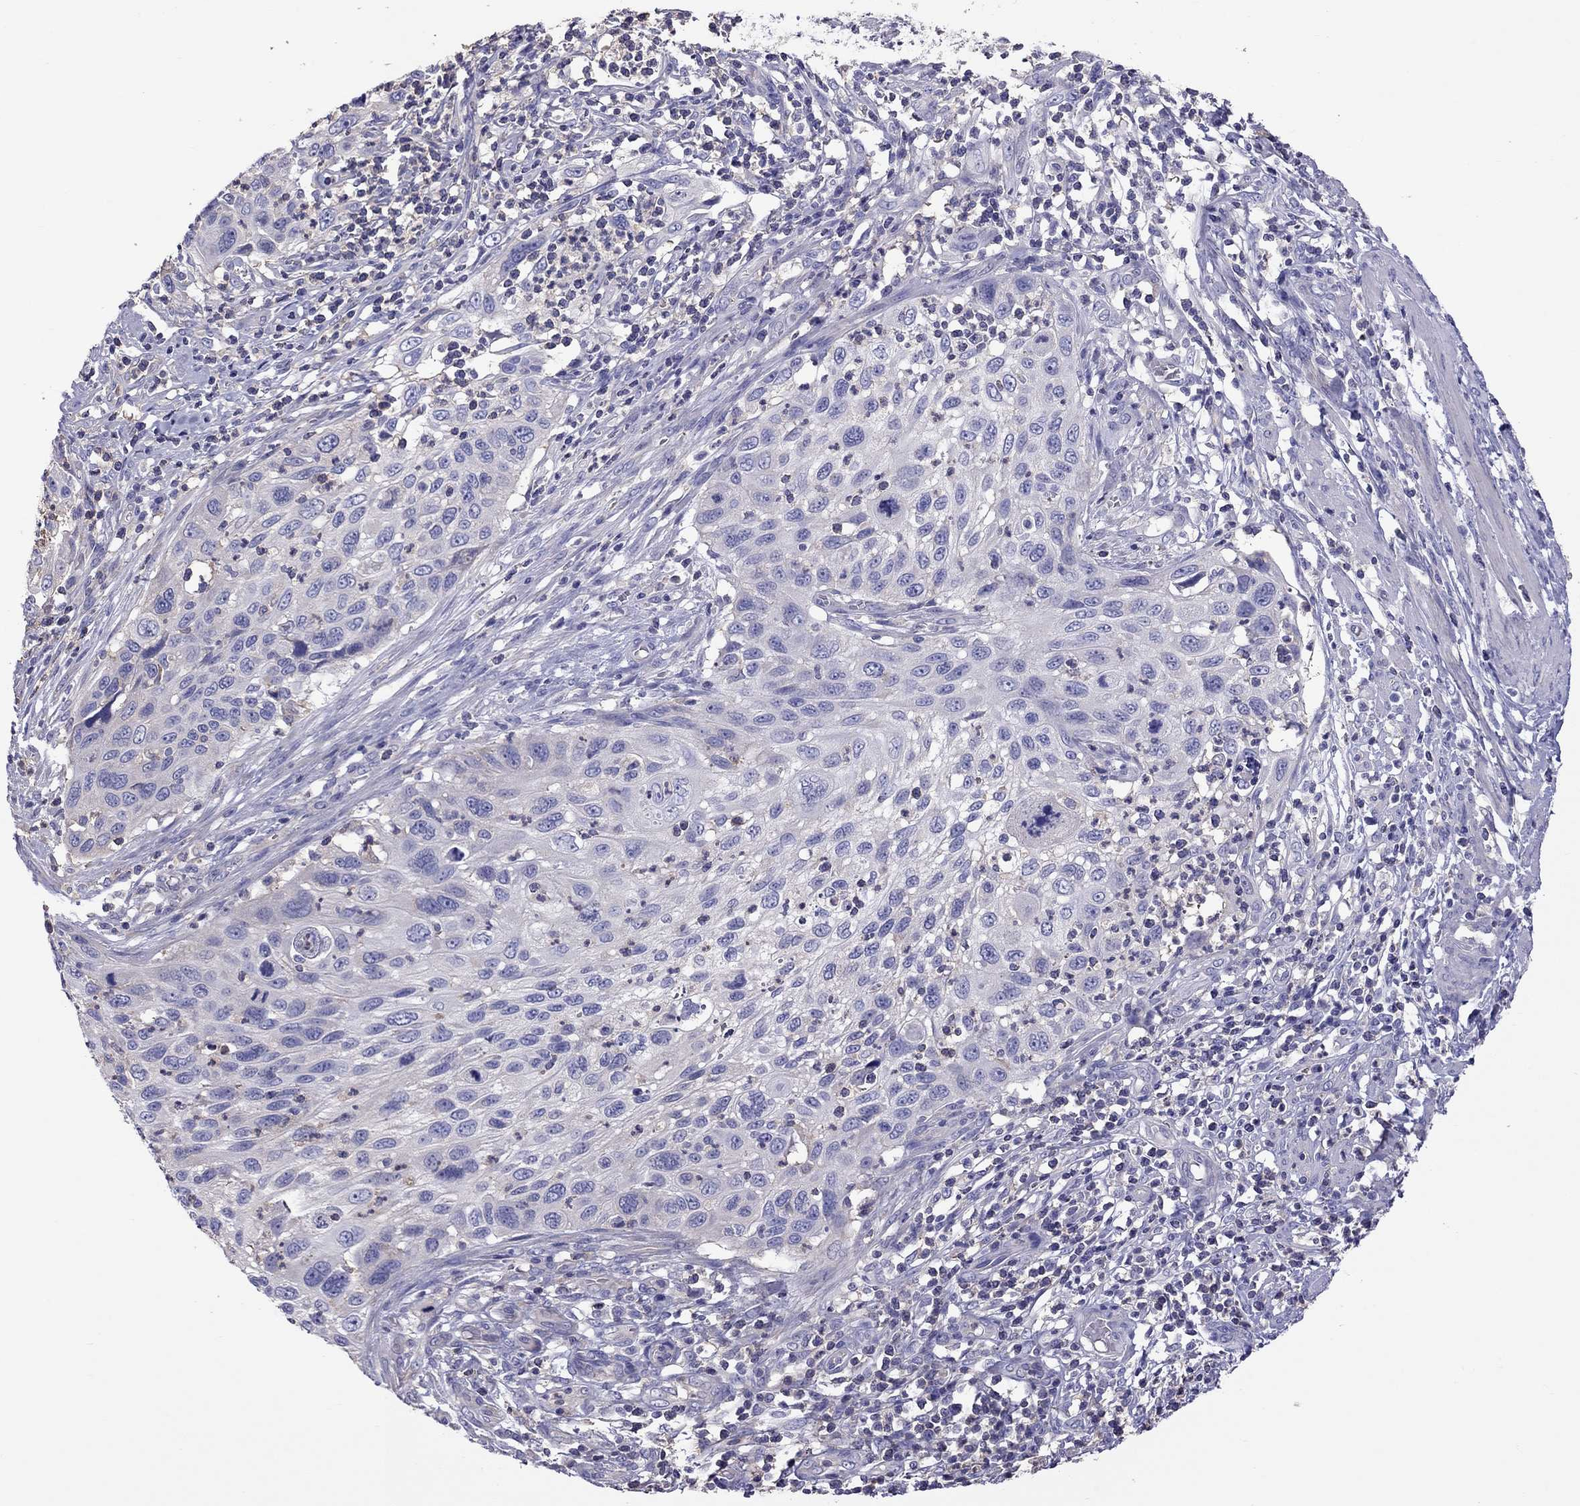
{"staining": {"intensity": "negative", "quantity": "none", "location": "none"}, "tissue": "cervical cancer", "cell_type": "Tumor cells", "image_type": "cancer", "snomed": [{"axis": "morphology", "description": "Squamous cell carcinoma, NOS"}, {"axis": "topography", "description": "Cervix"}], "caption": "Photomicrograph shows no significant protein positivity in tumor cells of cervical cancer (squamous cell carcinoma).", "gene": "TEX22", "patient": {"sex": "female", "age": 70}}